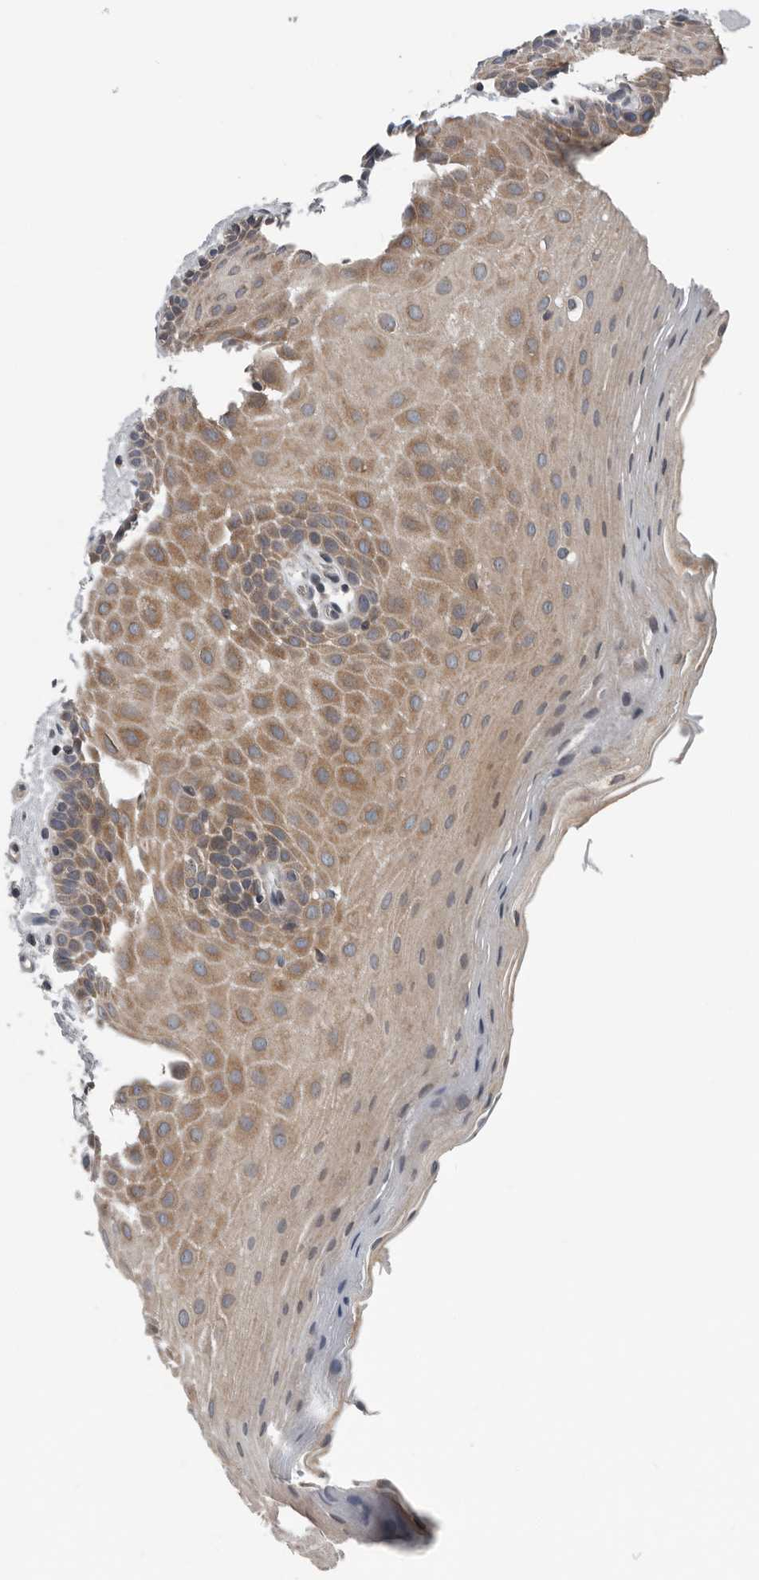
{"staining": {"intensity": "moderate", "quantity": ">75%", "location": "cytoplasmic/membranous"}, "tissue": "oral mucosa", "cell_type": "Squamous epithelial cells", "image_type": "normal", "snomed": [{"axis": "morphology", "description": "Normal tissue, NOS"}, {"axis": "topography", "description": "Oral tissue"}], "caption": "Oral mucosa was stained to show a protein in brown. There is medium levels of moderate cytoplasmic/membranous positivity in approximately >75% of squamous epithelial cells. (Stains: DAB in brown, nuclei in blue, Microscopy: brightfield microscopy at high magnification).", "gene": "TMEM199", "patient": {"sex": "male", "age": 62}}